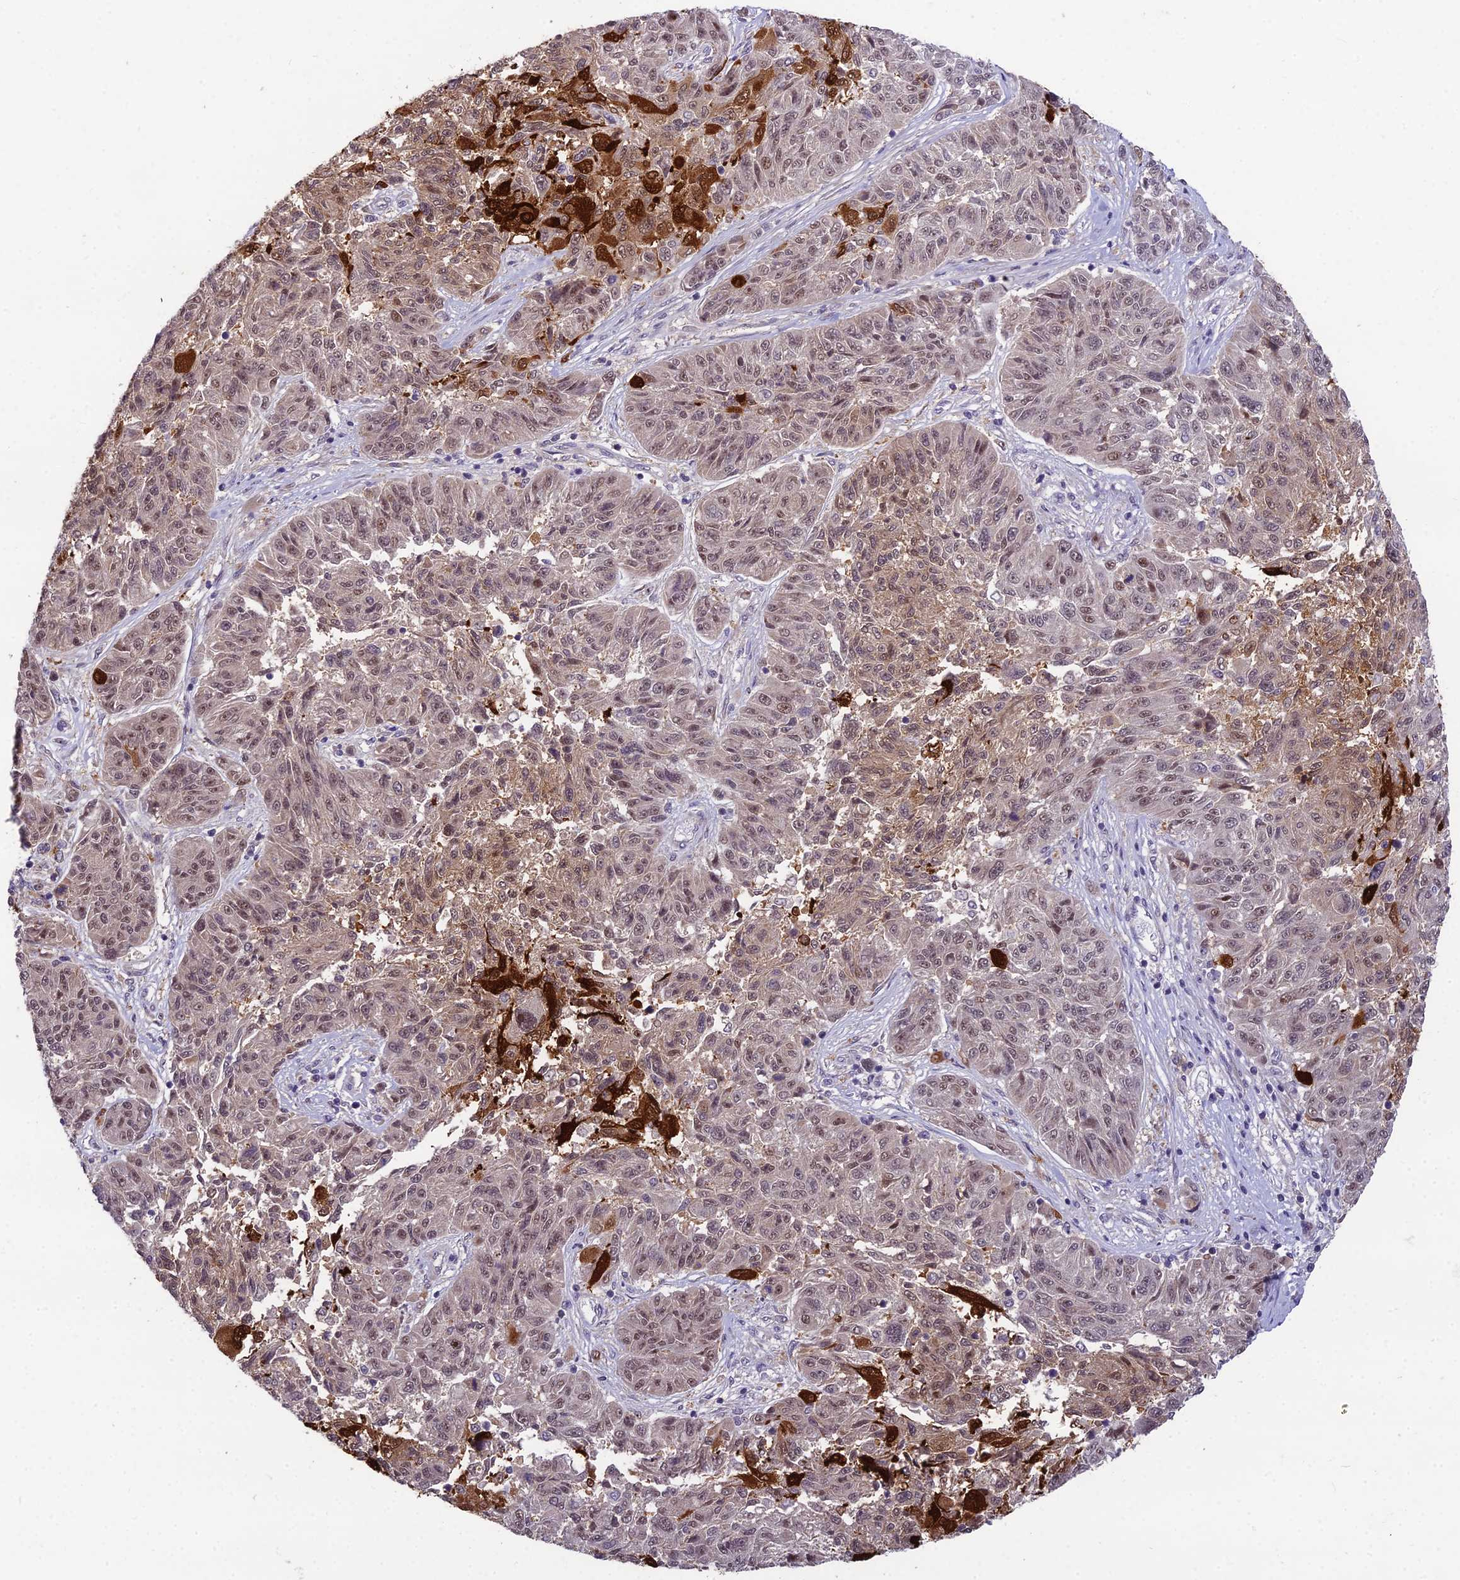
{"staining": {"intensity": "weak", "quantity": "25%-75%", "location": "cytoplasmic/membranous,nuclear"}, "tissue": "melanoma", "cell_type": "Tumor cells", "image_type": "cancer", "snomed": [{"axis": "morphology", "description": "Malignant melanoma, NOS"}, {"axis": "topography", "description": "Skin"}], "caption": "IHC image of human malignant melanoma stained for a protein (brown), which displays low levels of weak cytoplasmic/membranous and nuclear expression in about 25%-75% of tumor cells.", "gene": "ZNF333", "patient": {"sex": "male", "age": 53}}